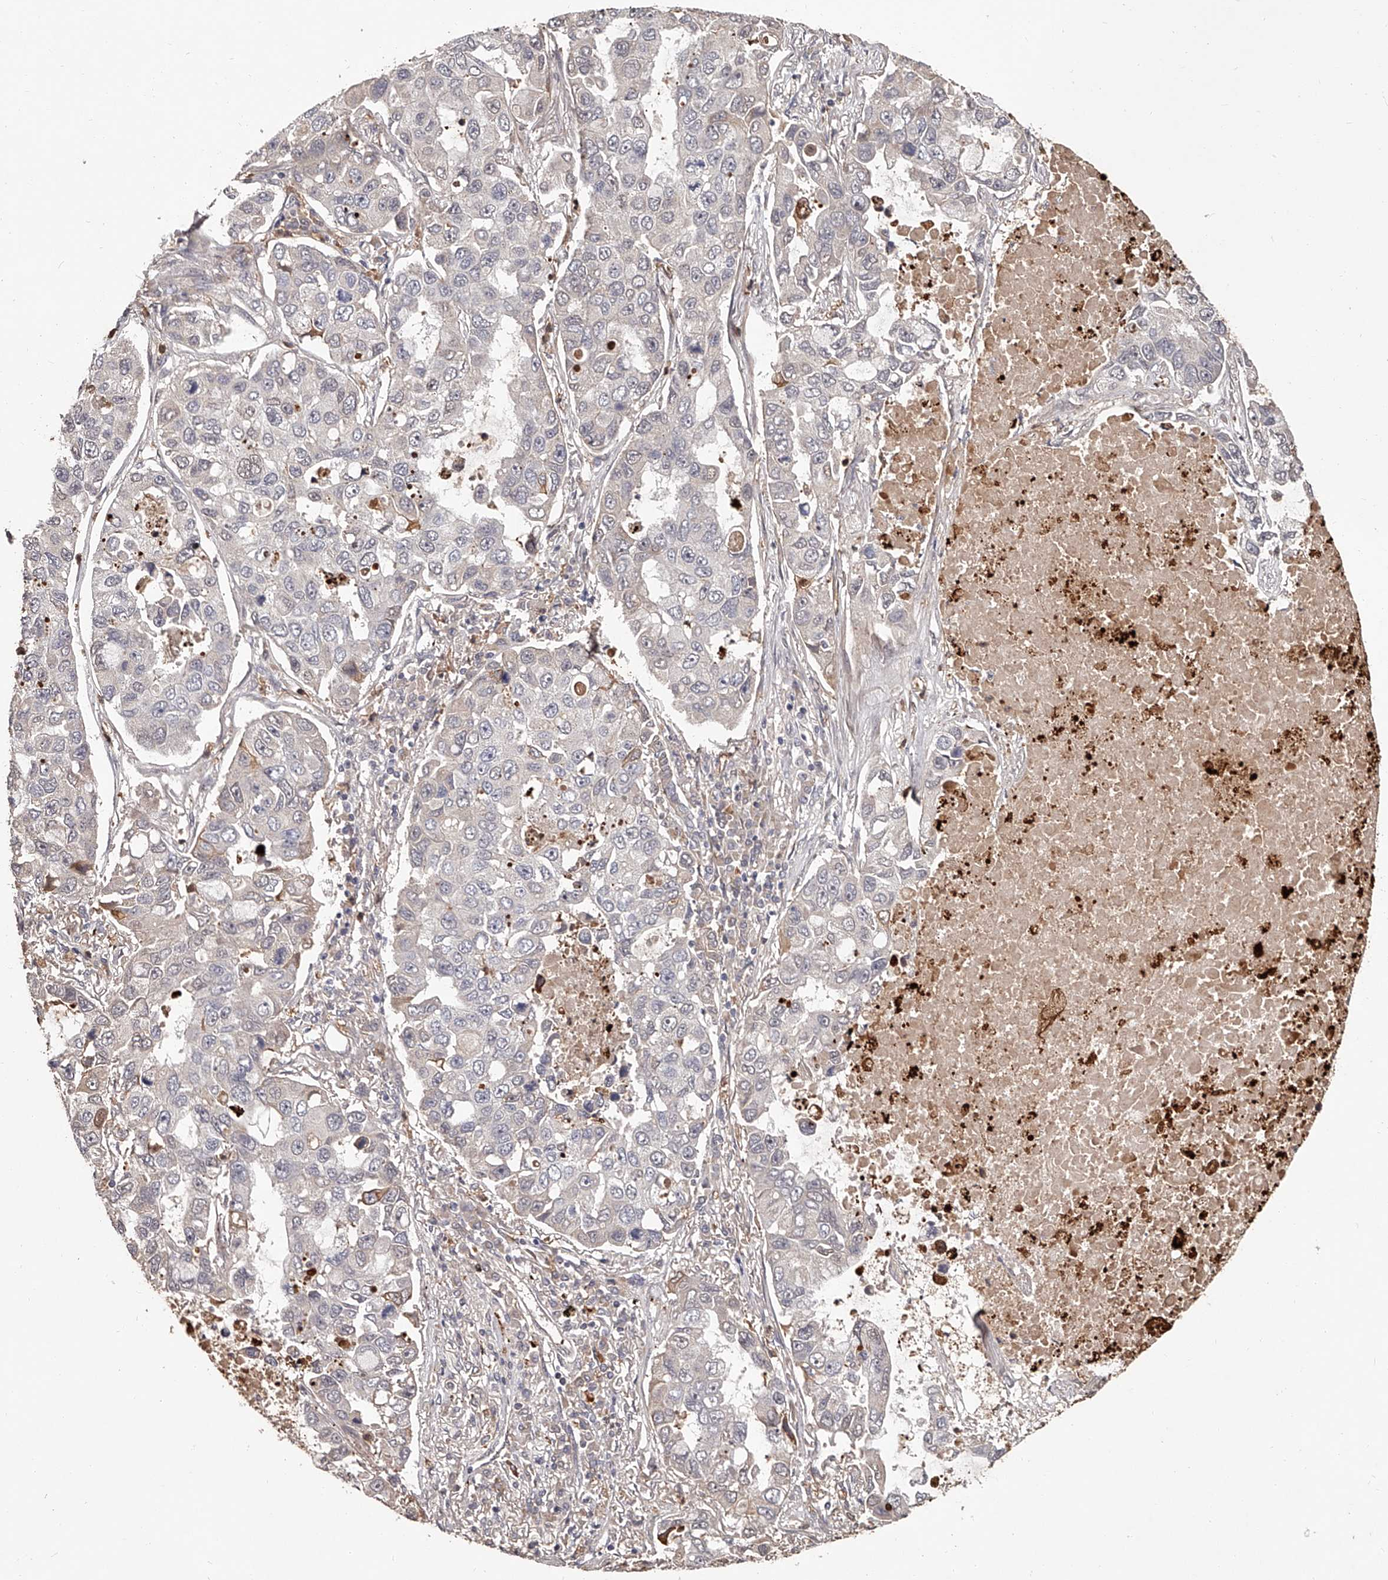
{"staining": {"intensity": "negative", "quantity": "none", "location": "none"}, "tissue": "lung cancer", "cell_type": "Tumor cells", "image_type": "cancer", "snomed": [{"axis": "morphology", "description": "Adenocarcinoma, NOS"}, {"axis": "topography", "description": "Lung"}], "caption": "A histopathology image of lung cancer (adenocarcinoma) stained for a protein exhibits no brown staining in tumor cells.", "gene": "URGCP", "patient": {"sex": "male", "age": 64}}